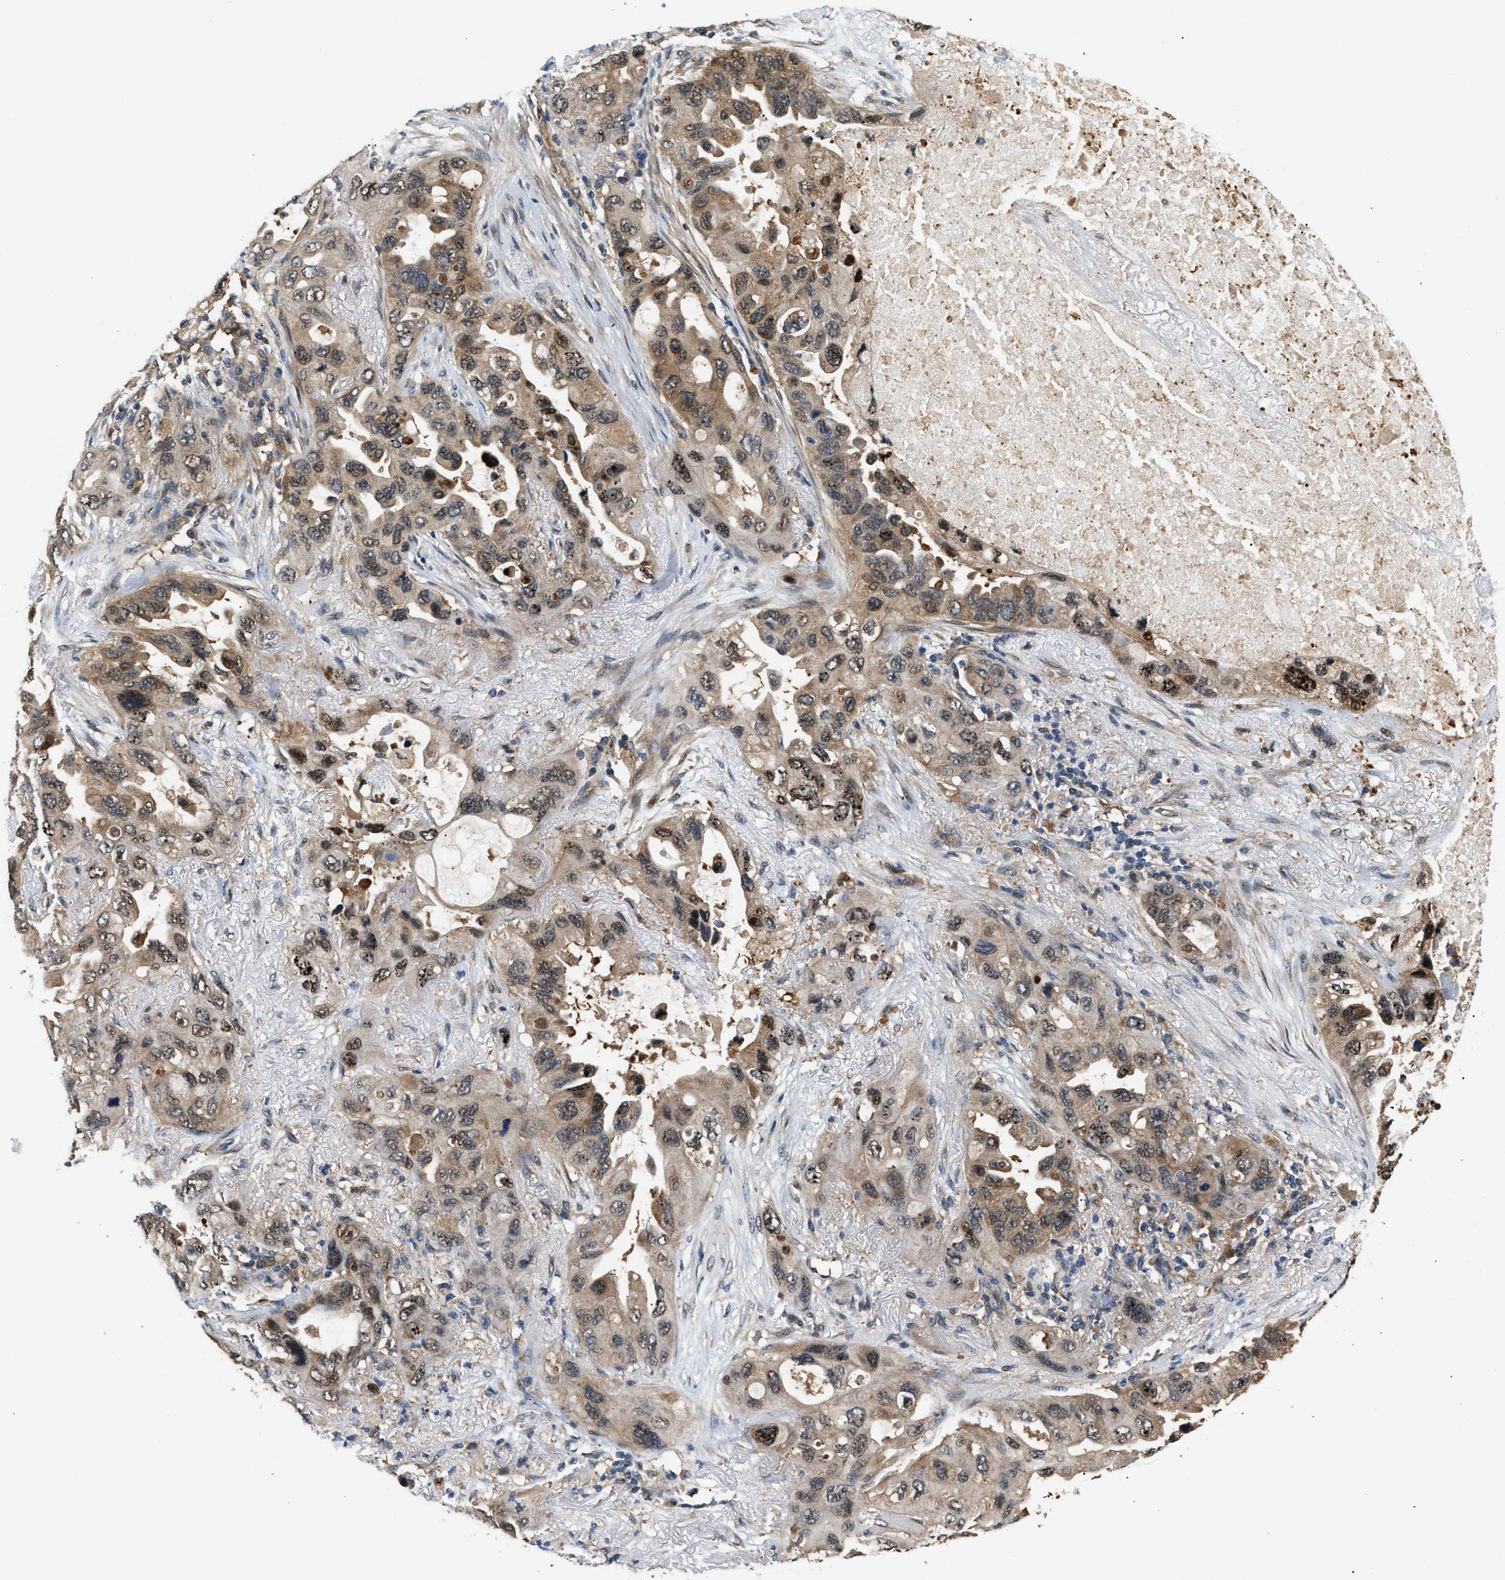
{"staining": {"intensity": "moderate", "quantity": ">75%", "location": "cytoplasmic/membranous,nuclear"}, "tissue": "lung cancer", "cell_type": "Tumor cells", "image_type": "cancer", "snomed": [{"axis": "morphology", "description": "Squamous cell carcinoma, NOS"}, {"axis": "topography", "description": "Lung"}], "caption": "Moderate cytoplasmic/membranous and nuclear protein positivity is appreciated in approximately >75% of tumor cells in squamous cell carcinoma (lung).", "gene": "LARP6", "patient": {"sex": "female", "age": 73}}